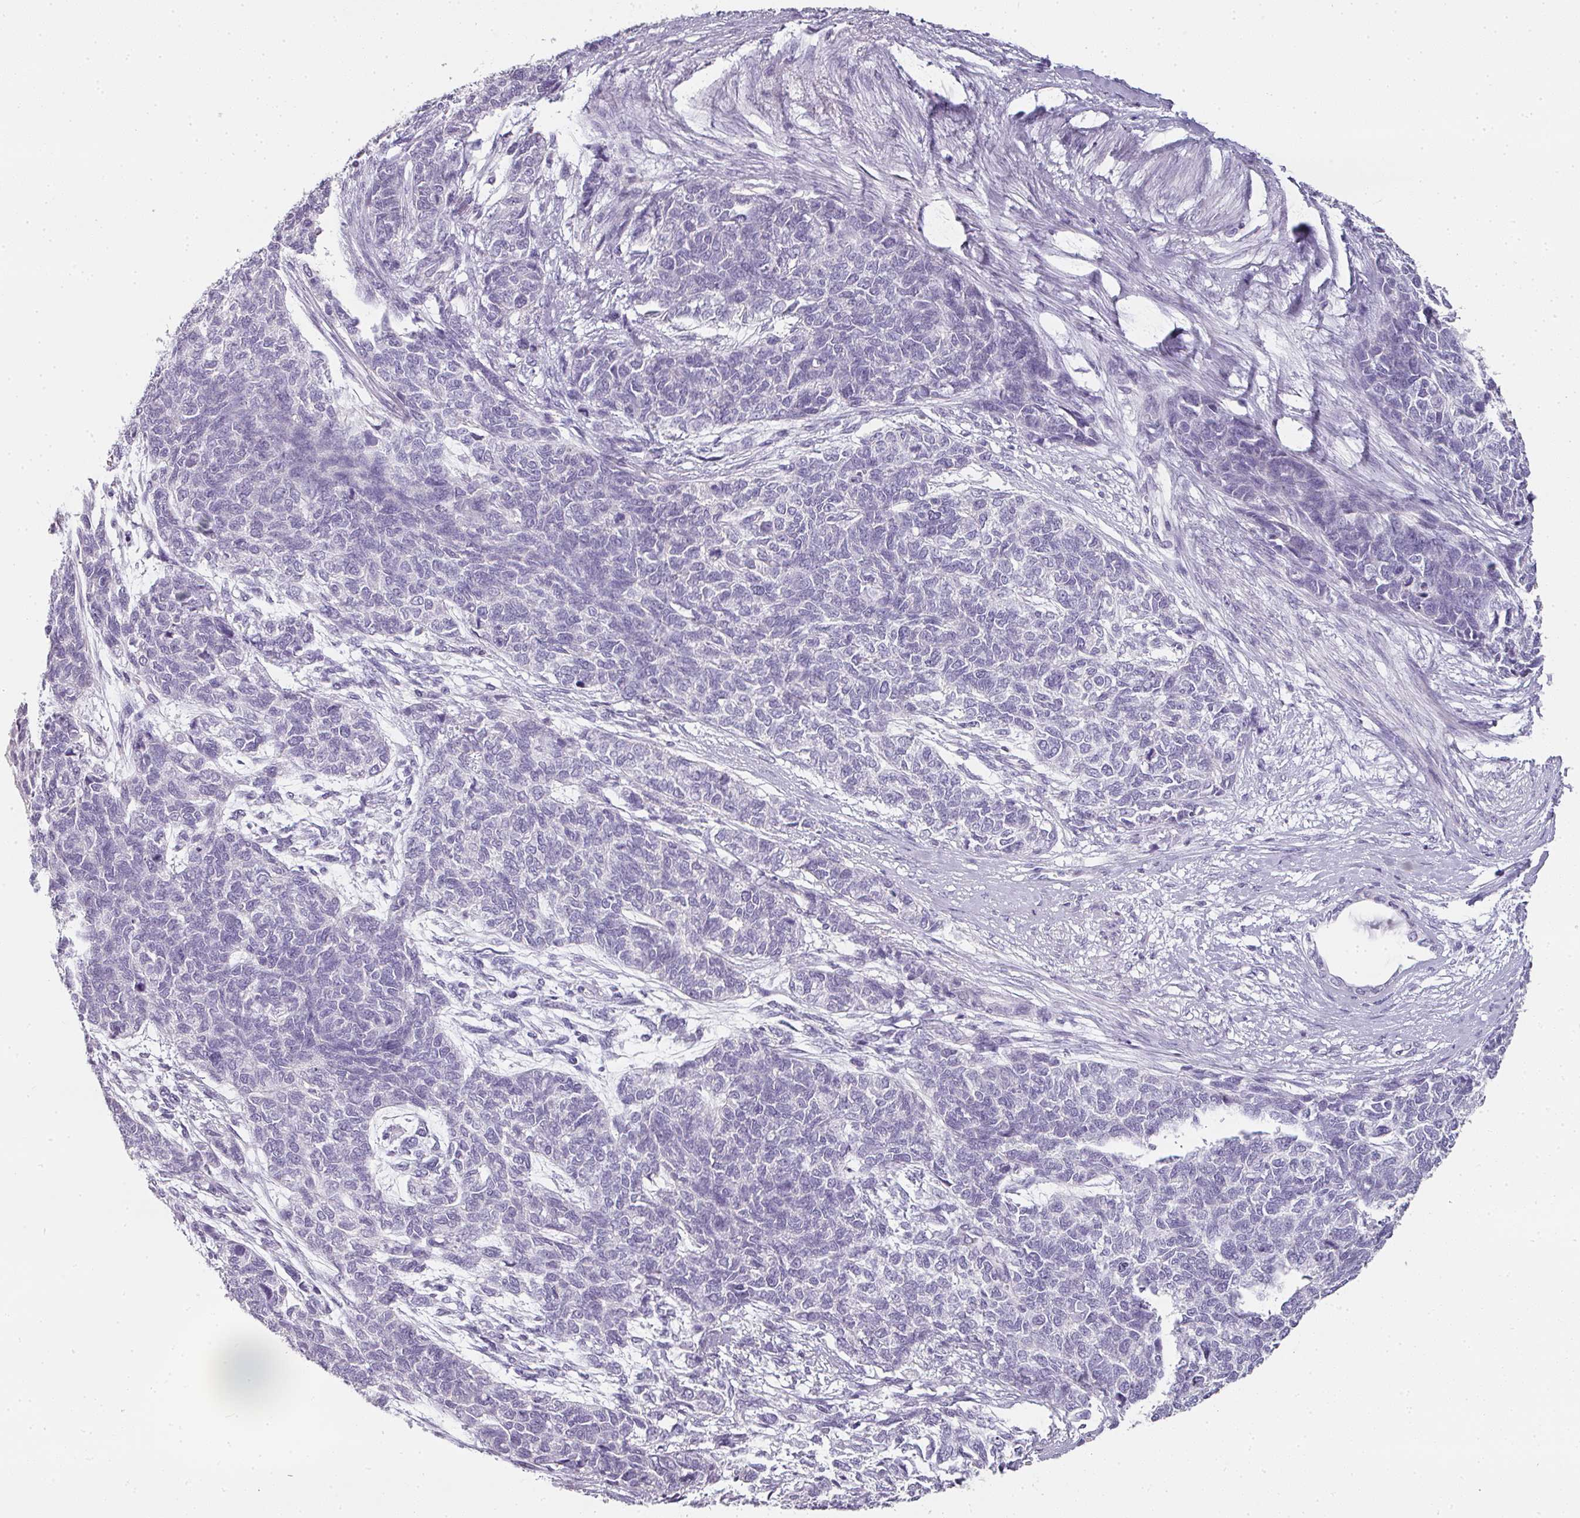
{"staining": {"intensity": "negative", "quantity": "none", "location": "none"}, "tissue": "cervical cancer", "cell_type": "Tumor cells", "image_type": "cancer", "snomed": [{"axis": "morphology", "description": "Squamous cell carcinoma, NOS"}, {"axis": "topography", "description": "Cervix"}], "caption": "IHC photomicrograph of neoplastic tissue: human squamous cell carcinoma (cervical) stained with DAB (3,3'-diaminobenzidine) displays no significant protein expression in tumor cells. Nuclei are stained in blue.", "gene": "CAMP", "patient": {"sex": "female", "age": 63}}